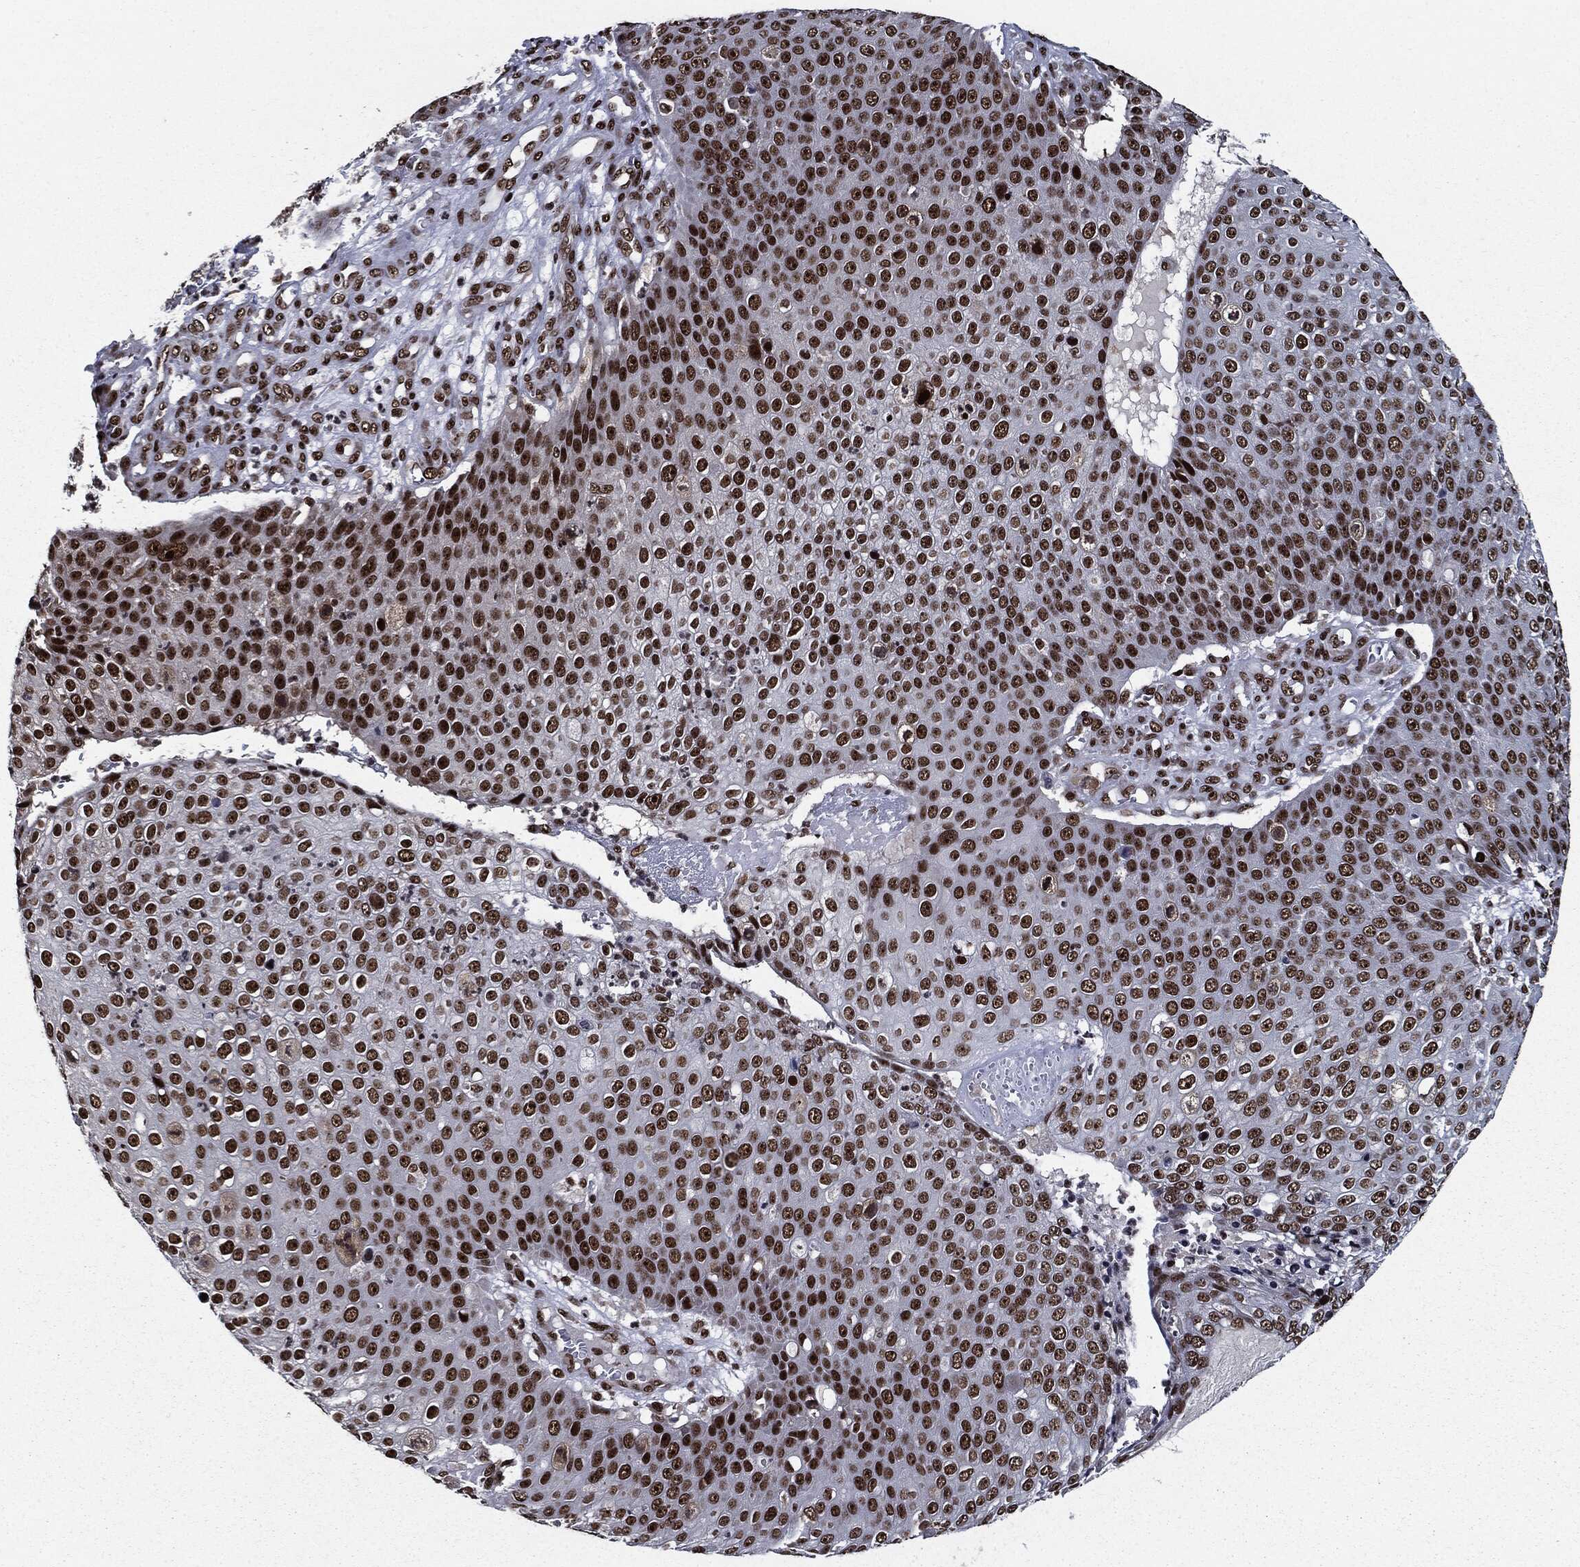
{"staining": {"intensity": "strong", "quantity": ">75%", "location": "nuclear"}, "tissue": "skin cancer", "cell_type": "Tumor cells", "image_type": "cancer", "snomed": [{"axis": "morphology", "description": "Squamous cell carcinoma, NOS"}, {"axis": "topography", "description": "Skin"}], "caption": "Tumor cells show high levels of strong nuclear positivity in approximately >75% of cells in human skin squamous cell carcinoma. Using DAB (brown) and hematoxylin (blue) stains, captured at high magnification using brightfield microscopy.", "gene": "ZFP91", "patient": {"sex": "male", "age": 71}}